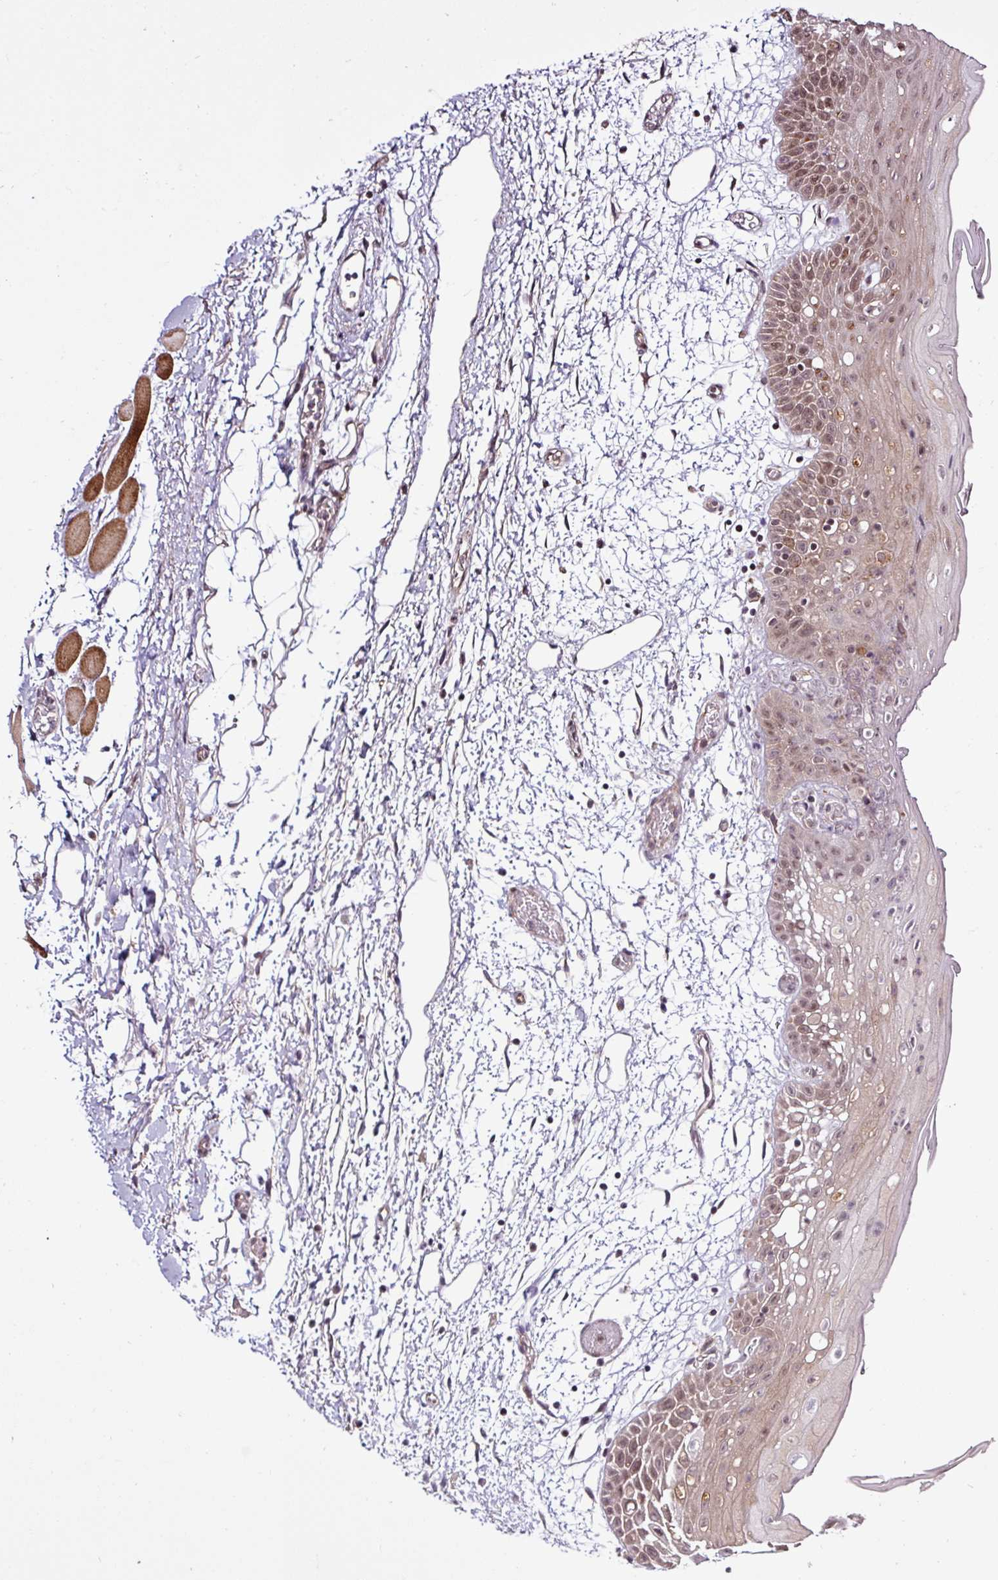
{"staining": {"intensity": "moderate", "quantity": ">75%", "location": "cytoplasmic/membranous,nuclear"}, "tissue": "oral mucosa", "cell_type": "Squamous epithelial cells", "image_type": "normal", "snomed": [{"axis": "morphology", "description": "Normal tissue, NOS"}, {"axis": "topography", "description": "Oral tissue"}, {"axis": "topography", "description": "Tounge, NOS"}], "caption": "This histopathology image demonstrates unremarkable oral mucosa stained with immunohistochemistry (IHC) to label a protein in brown. The cytoplasmic/membranous,nuclear of squamous epithelial cells show moderate positivity for the protein. Nuclei are counter-stained blue.", "gene": "ITPKC", "patient": {"sex": "female", "age": 59}}